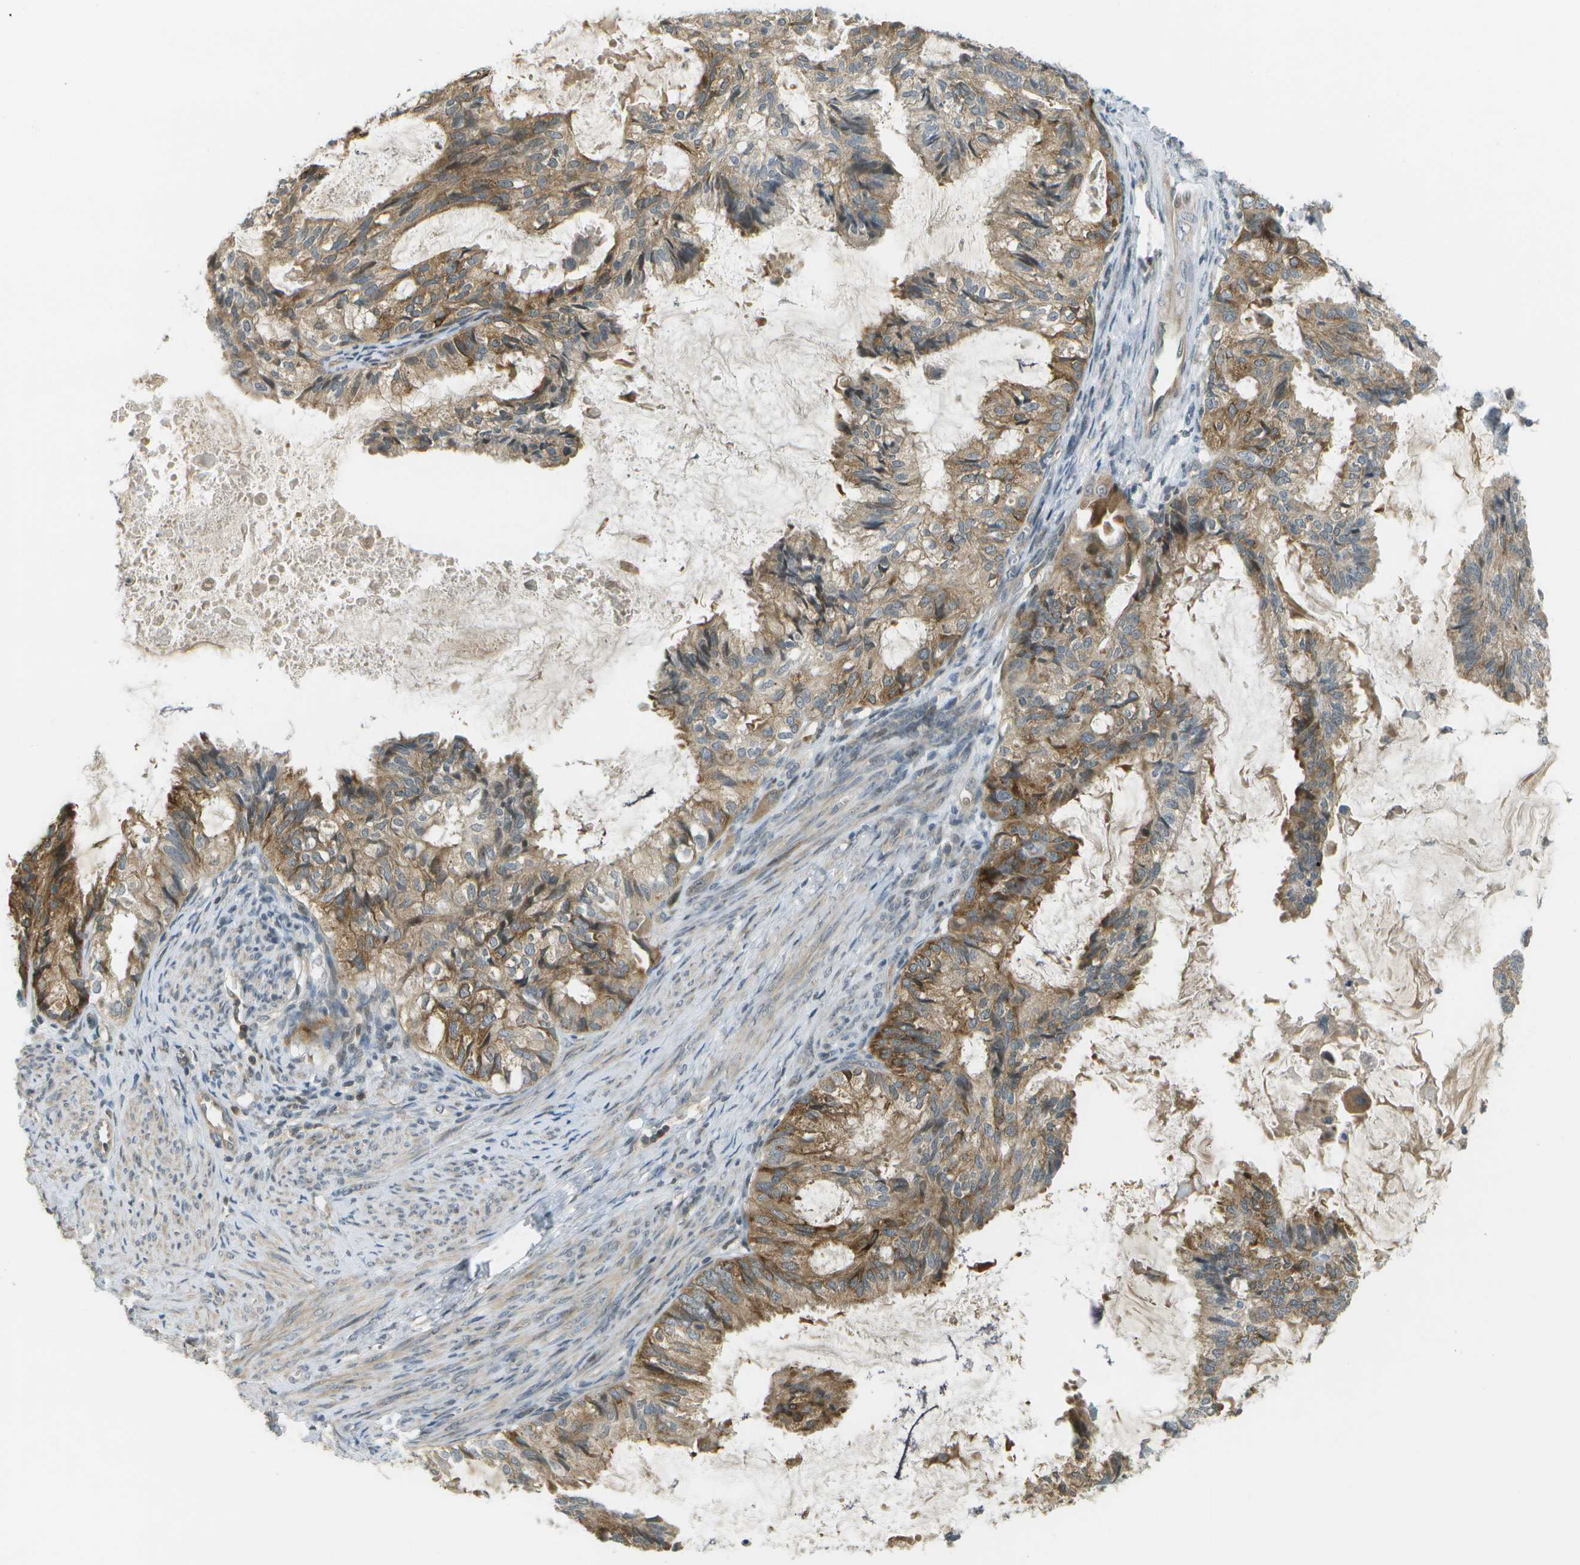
{"staining": {"intensity": "moderate", "quantity": ">75%", "location": "cytoplasmic/membranous"}, "tissue": "cervical cancer", "cell_type": "Tumor cells", "image_type": "cancer", "snomed": [{"axis": "morphology", "description": "Normal tissue, NOS"}, {"axis": "morphology", "description": "Adenocarcinoma, NOS"}, {"axis": "topography", "description": "Cervix"}, {"axis": "topography", "description": "Endometrium"}], "caption": "Protein analysis of cervical cancer tissue demonstrates moderate cytoplasmic/membranous expression in approximately >75% of tumor cells.", "gene": "WNK2", "patient": {"sex": "female", "age": 86}}